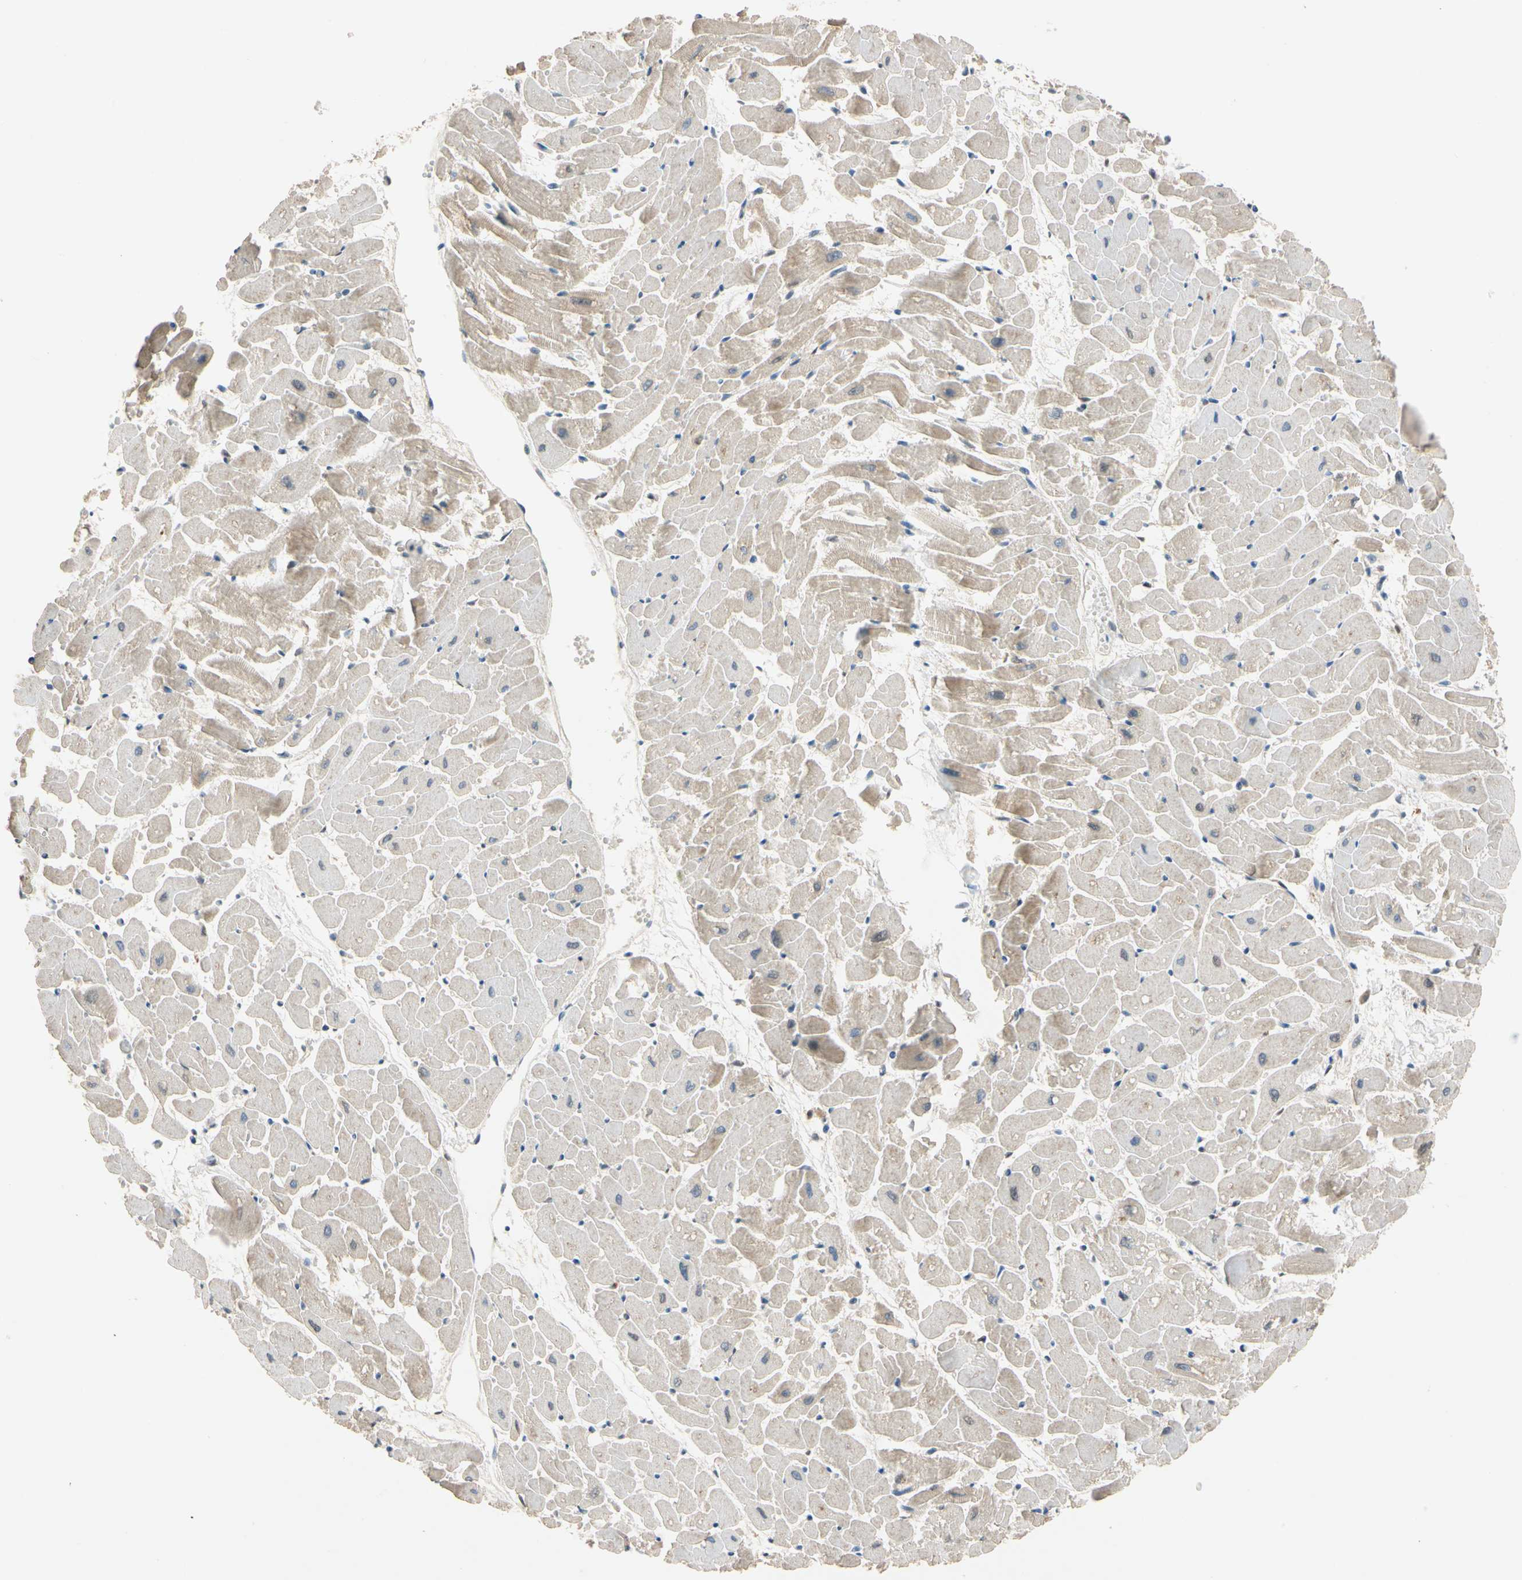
{"staining": {"intensity": "weak", "quantity": ">75%", "location": "cytoplasmic/membranous,nuclear"}, "tissue": "heart muscle", "cell_type": "Cardiomyocytes", "image_type": "normal", "snomed": [{"axis": "morphology", "description": "Normal tissue, NOS"}, {"axis": "topography", "description": "Heart"}], "caption": "Immunohistochemistry (IHC) staining of benign heart muscle, which shows low levels of weak cytoplasmic/membranous,nuclear staining in approximately >75% of cardiomyocytes indicating weak cytoplasmic/membranous,nuclear protein positivity. The staining was performed using DAB (3,3'-diaminobenzidine) (brown) for protein detection and nuclei were counterstained in hematoxylin (blue).", "gene": "RIOX2", "patient": {"sex": "female", "age": 19}}